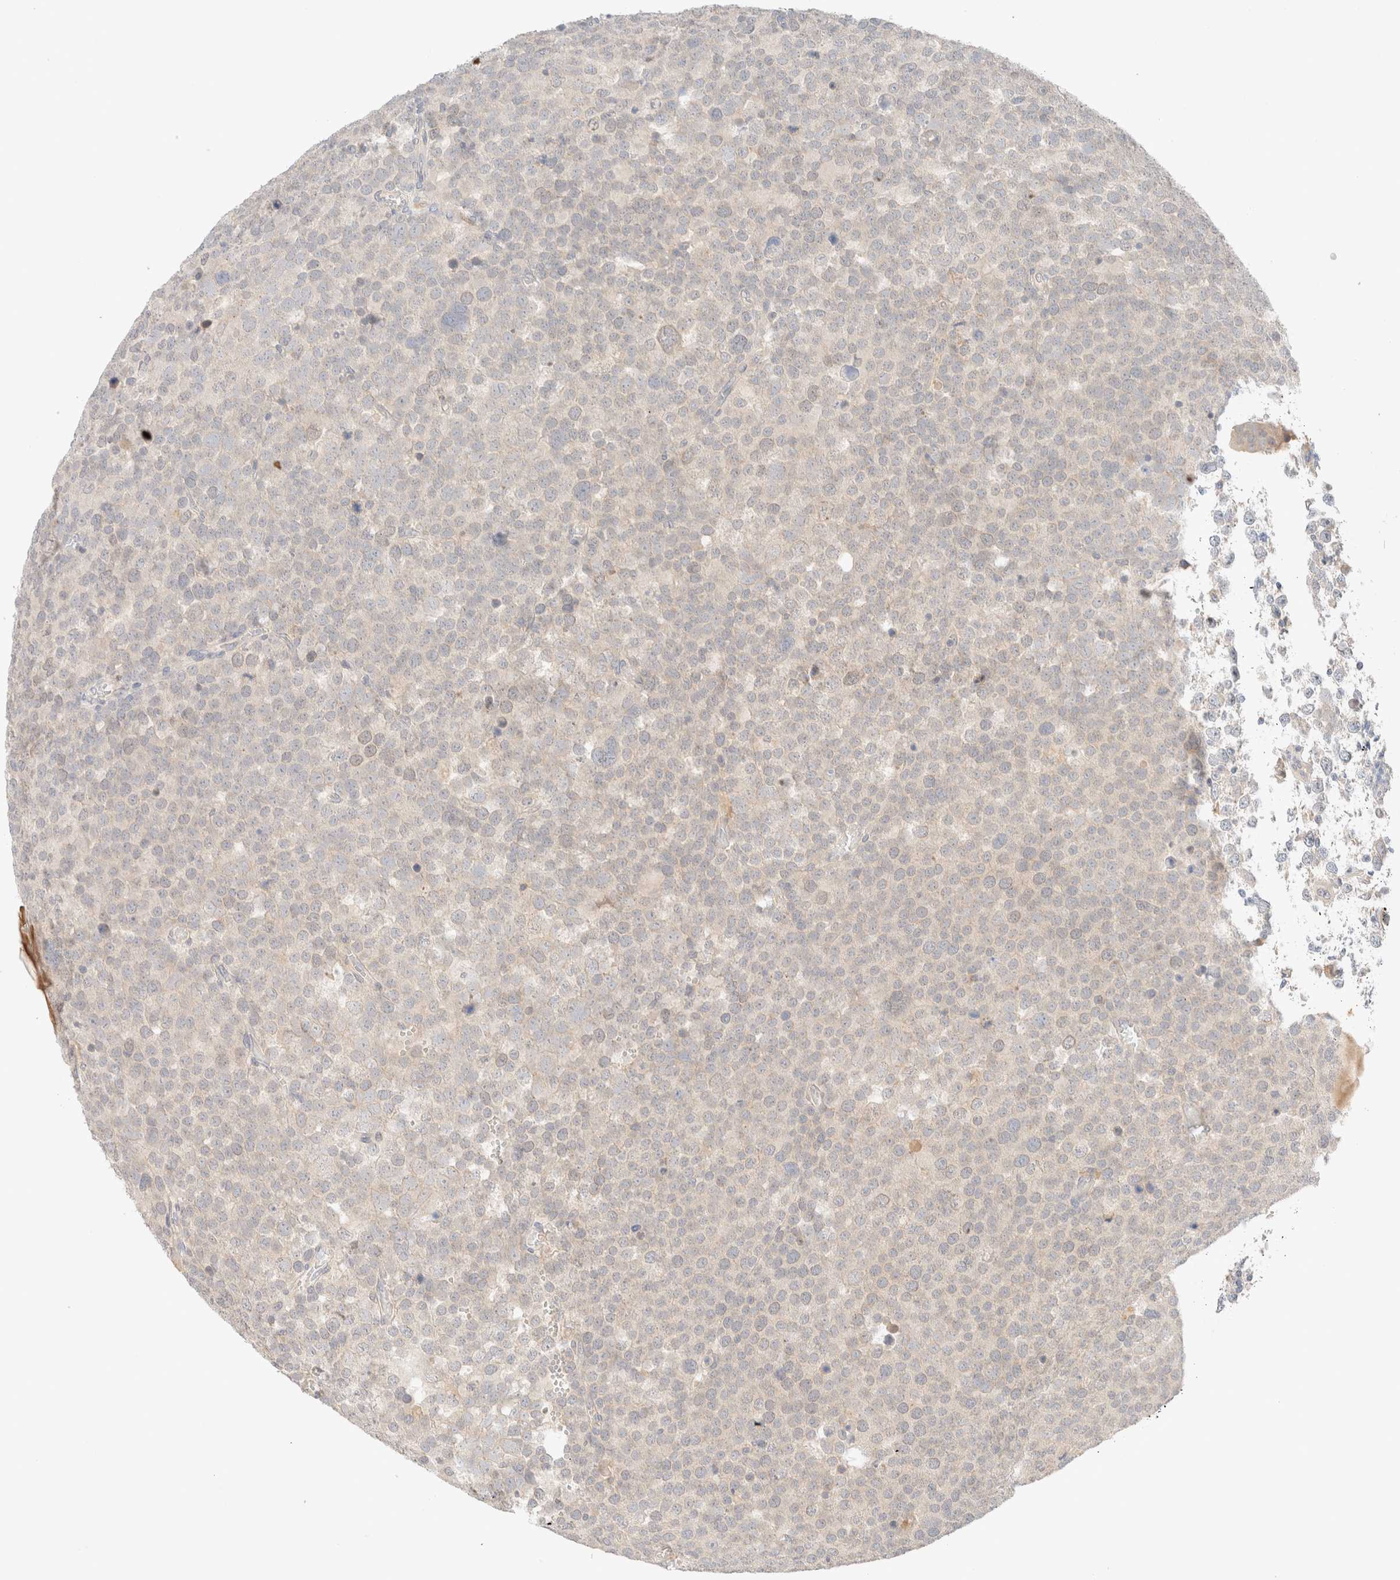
{"staining": {"intensity": "negative", "quantity": "none", "location": "none"}, "tissue": "testis cancer", "cell_type": "Tumor cells", "image_type": "cancer", "snomed": [{"axis": "morphology", "description": "Seminoma, NOS"}, {"axis": "topography", "description": "Testis"}], "caption": "Human testis cancer (seminoma) stained for a protein using immunohistochemistry (IHC) exhibits no staining in tumor cells.", "gene": "SARM1", "patient": {"sex": "male", "age": 71}}